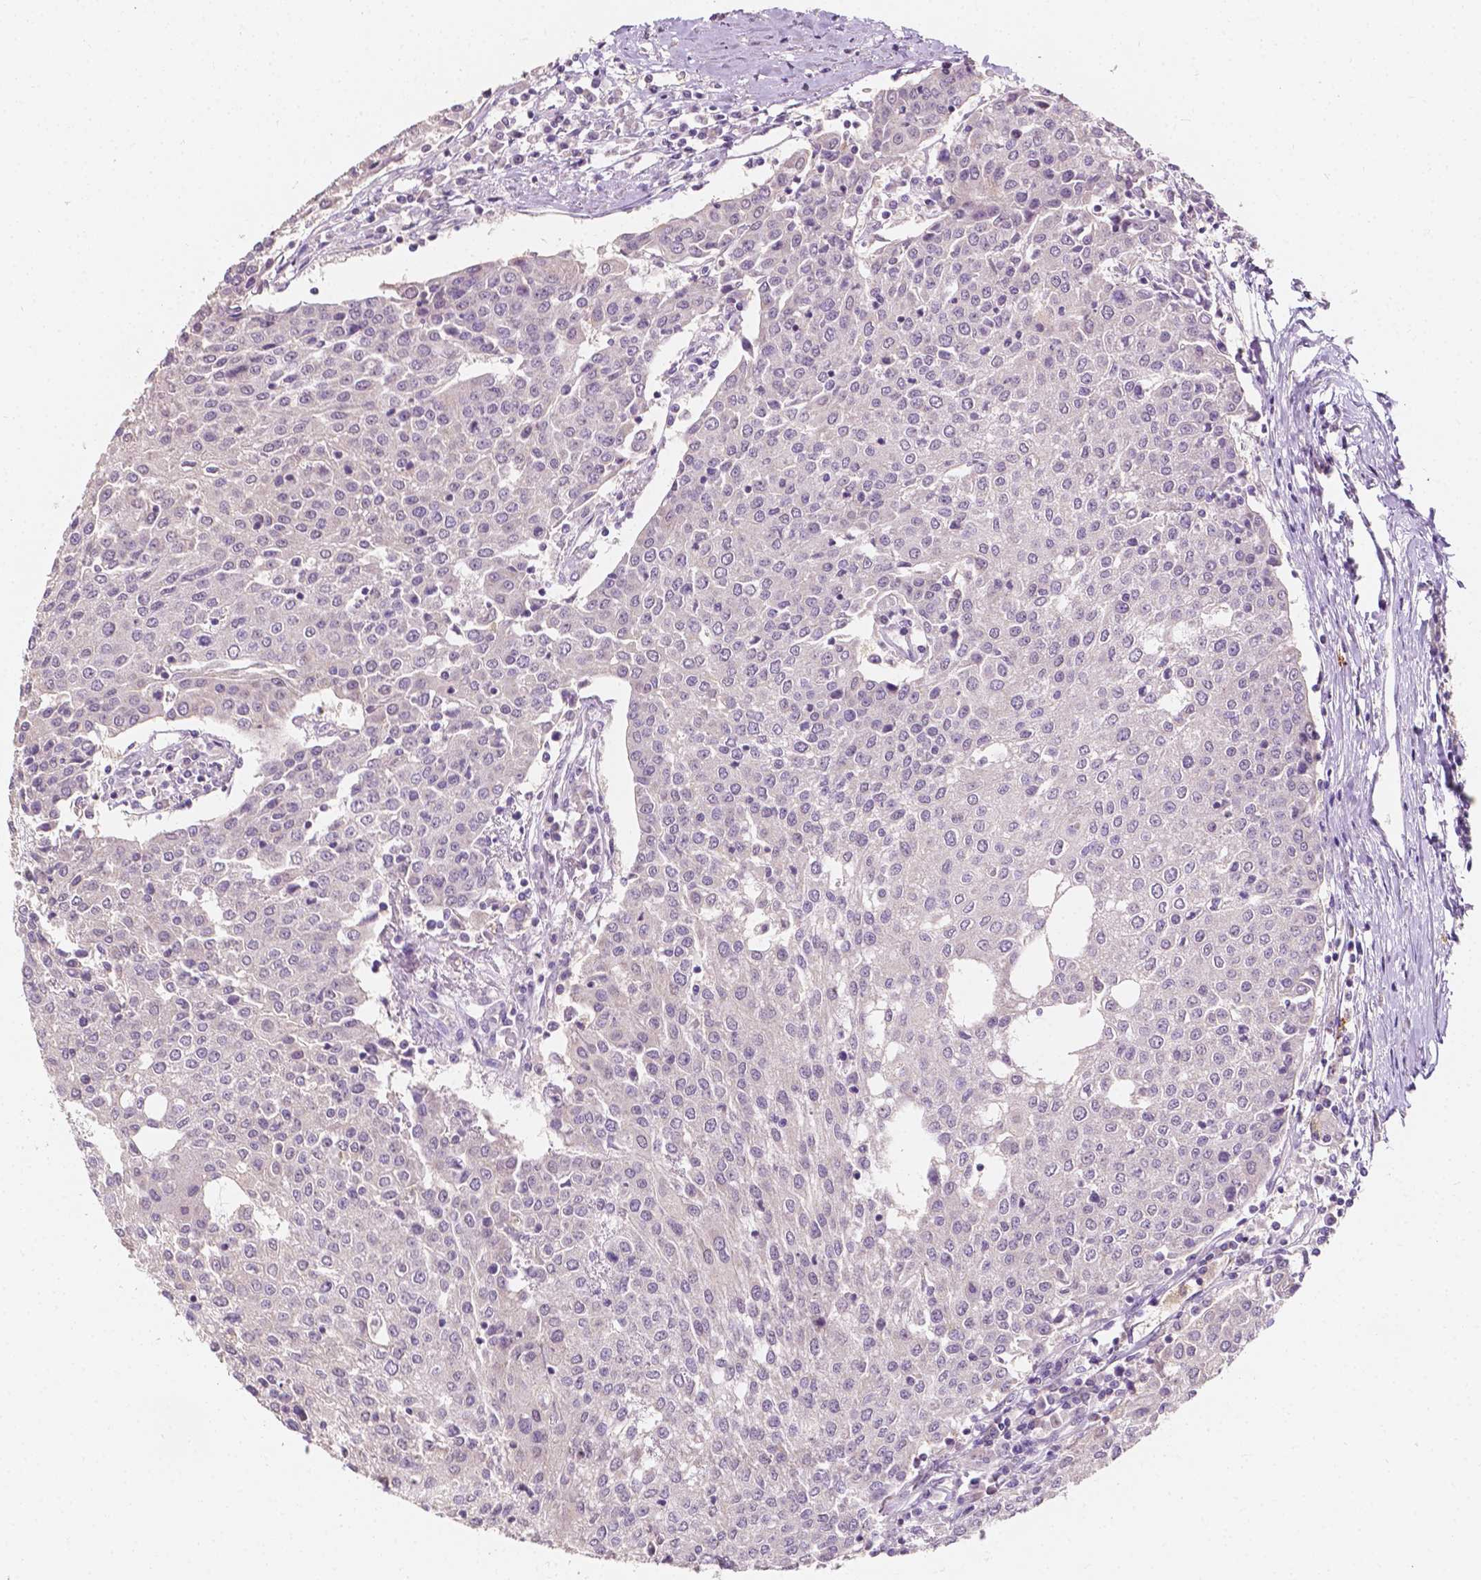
{"staining": {"intensity": "negative", "quantity": "none", "location": "none"}, "tissue": "urothelial cancer", "cell_type": "Tumor cells", "image_type": "cancer", "snomed": [{"axis": "morphology", "description": "Urothelial carcinoma, High grade"}, {"axis": "topography", "description": "Urinary bladder"}], "caption": "The image exhibits no significant positivity in tumor cells of urothelial carcinoma (high-grade). The staining is performed using DAB brown chromogen with nuclei counter-stained in using hematoxylin.", "gene": "SIRT2", "patient": {"sex": "female", "age": 85}}